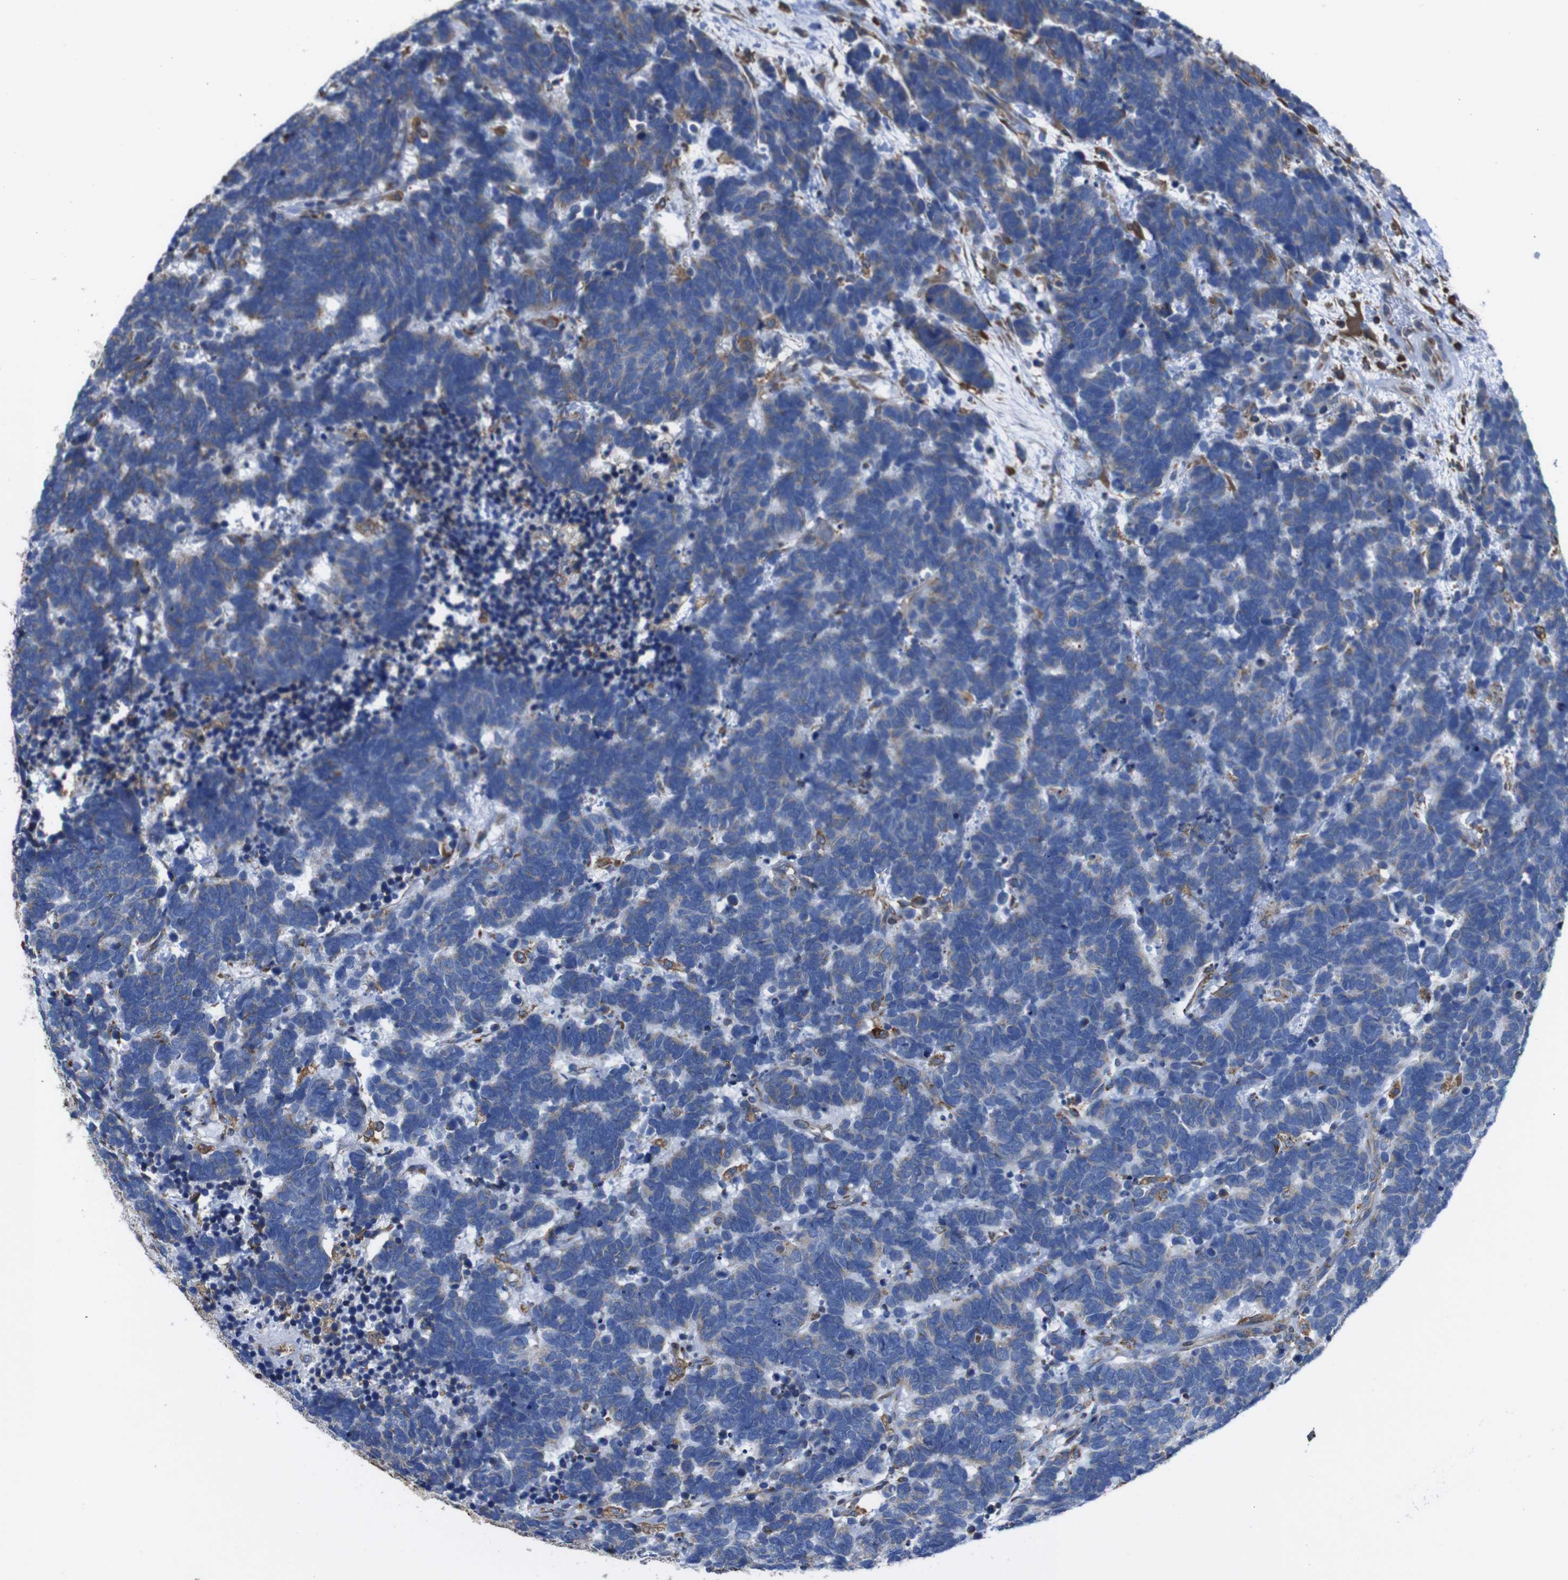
{"staining": {"intensity": "weak", "quantity": "<25%", "location": "cytoplasmic/membranous"}, "tissue": "carcinoid", "cell_type": "Tumor cells", "image_type": "cancer", "snomed": [{"axis": "morphology", "description": "Carcinoma, NOS"}, {"axis": "morphology", "description": "Carcinoid, malignant, NOS"}, {"axis": "topography", "description": "Urinary bladder"}], "caption": "An image of human carcinoma is negative for staining in tumor cells.", "gene": "PPIB", "patient": {"sex": "male", "age": 57}}